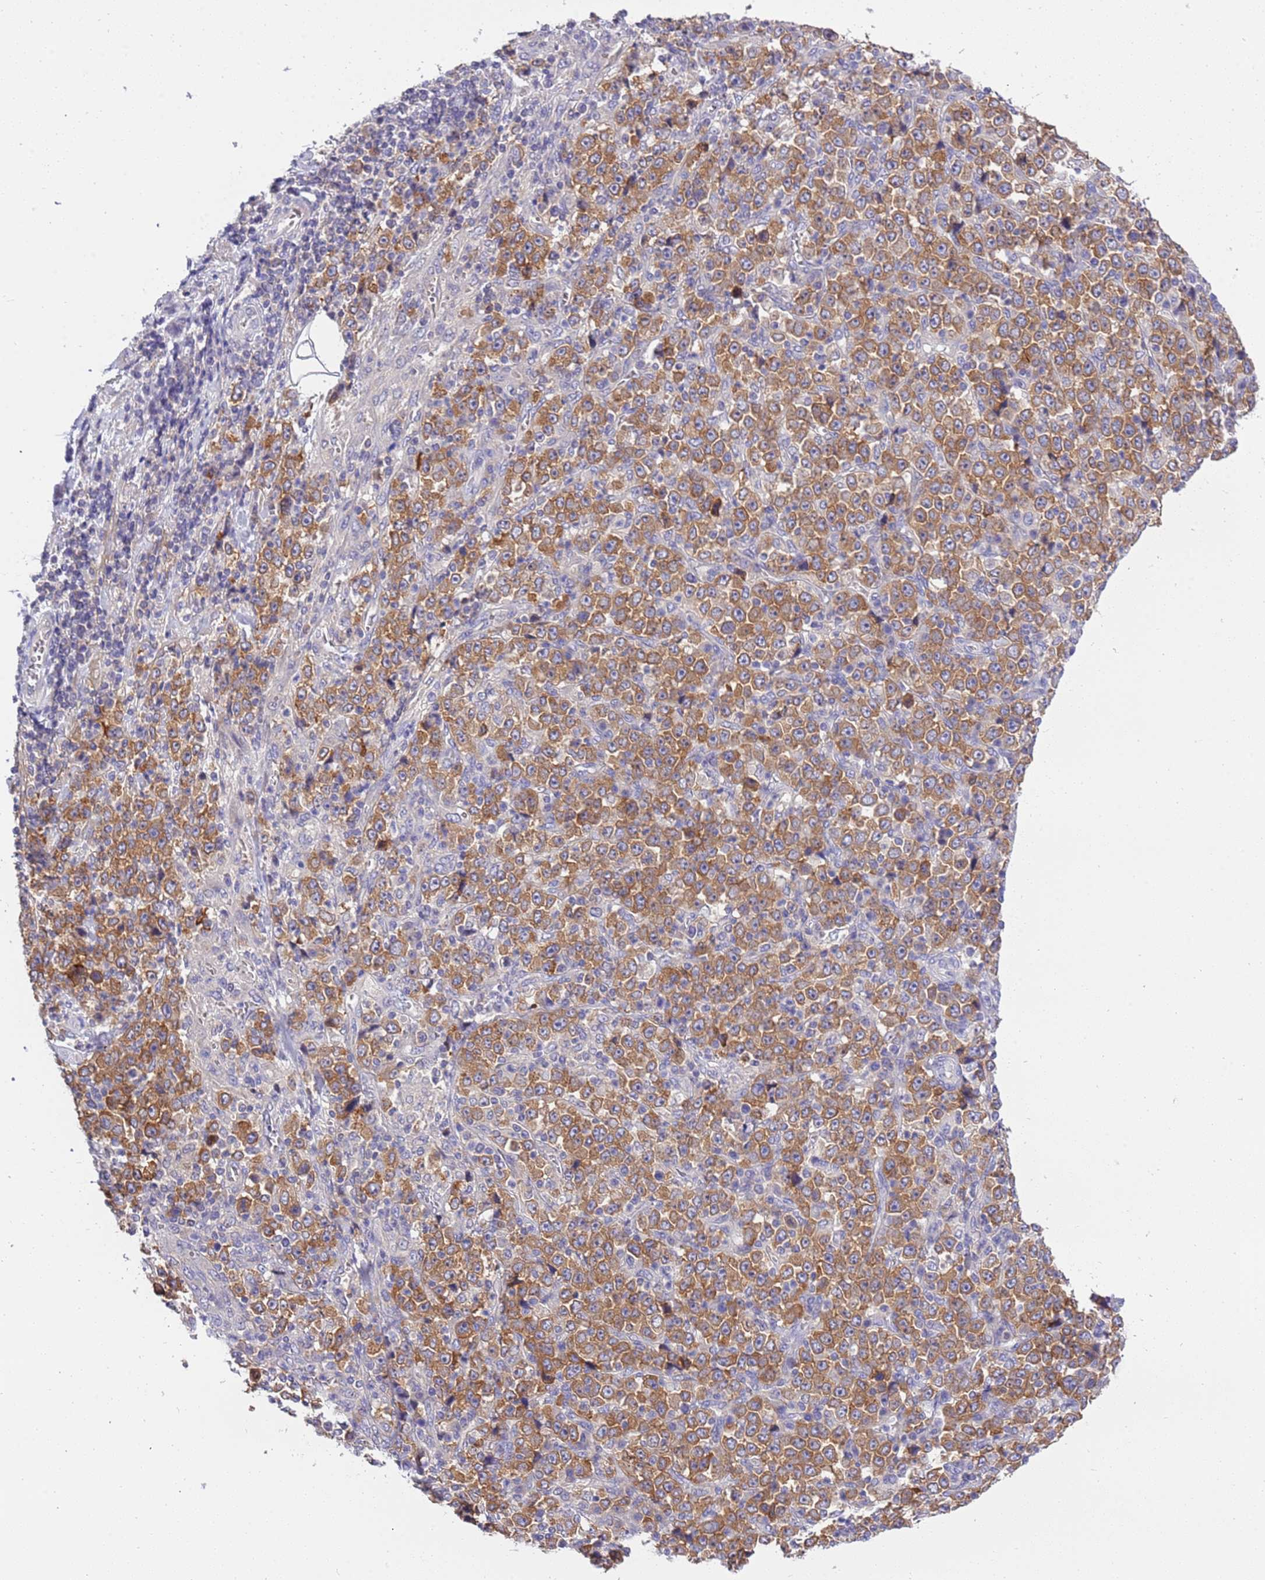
{"staining": {"intensity": "moderate", "quantity": ">75%", "location": "cytoplasmic/membranous"}, "tissue": "stomach cancer", "cell_type": "Tumor cells", "image_type": "cancer", "snomed": [{"axis": "morphology", "description": "Normal tissue, NOS"}, {"axis": "morphology", "description": "Adenocarcinoma, NOS"}, {"axis": "topography", "description": "Stomach, upper"}, {"axis": "topography", "description": "Stomach"}], "caption": "High-power microscopy captured an immunohistochemistry (IHC) photomicrograph of stomach cancer, revealing moderate cytoplasmic/membranous positivity in approximately >75% of tumor cells. (IHC, brightfield microscopy, high magnification).", "gene": "STIP1", "patient": {"sex": "male", "age": 59}}